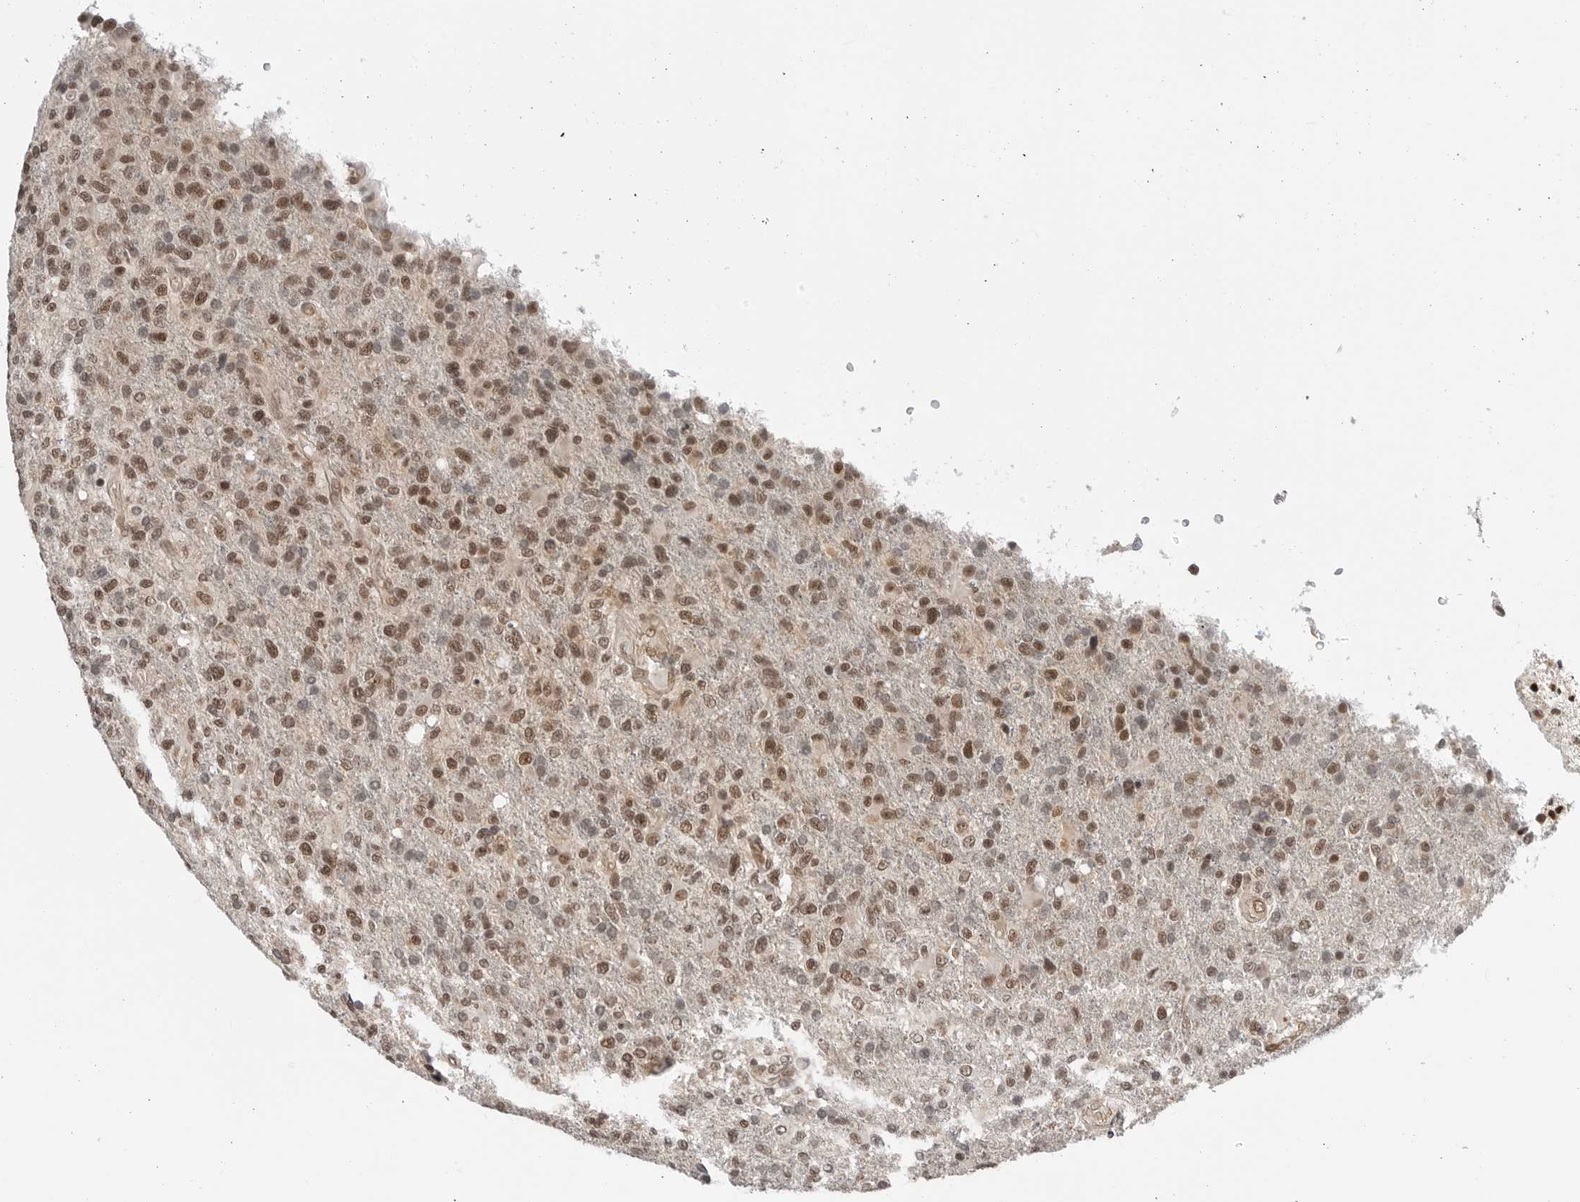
{"staining": {"intensity": "moderate", "quantity": ">75%", "location": "nuclear"}, "tissue": "glioma", "cell_type": "Tumor cells", "image_type": "cancer", "snomed": [{"axis": "morphology", "description": "Glioma, malignant, High grade"}, {"axis": "topography", "description": "Brain"}], "caption": "Immunohistochemistry (DAB) staining of malignant high-grade glioma exhibits moderate nuclear protein staining in approximately >75% of tumor cells. The staining is performed using DAB (3,3'-diaminobenzidine) brown chromogen to label protein expression. The nuclei are counter-stained blue using hematoxylin.", "gene": "C8orf33", "patient": {"sex": "male", "age": 72}}